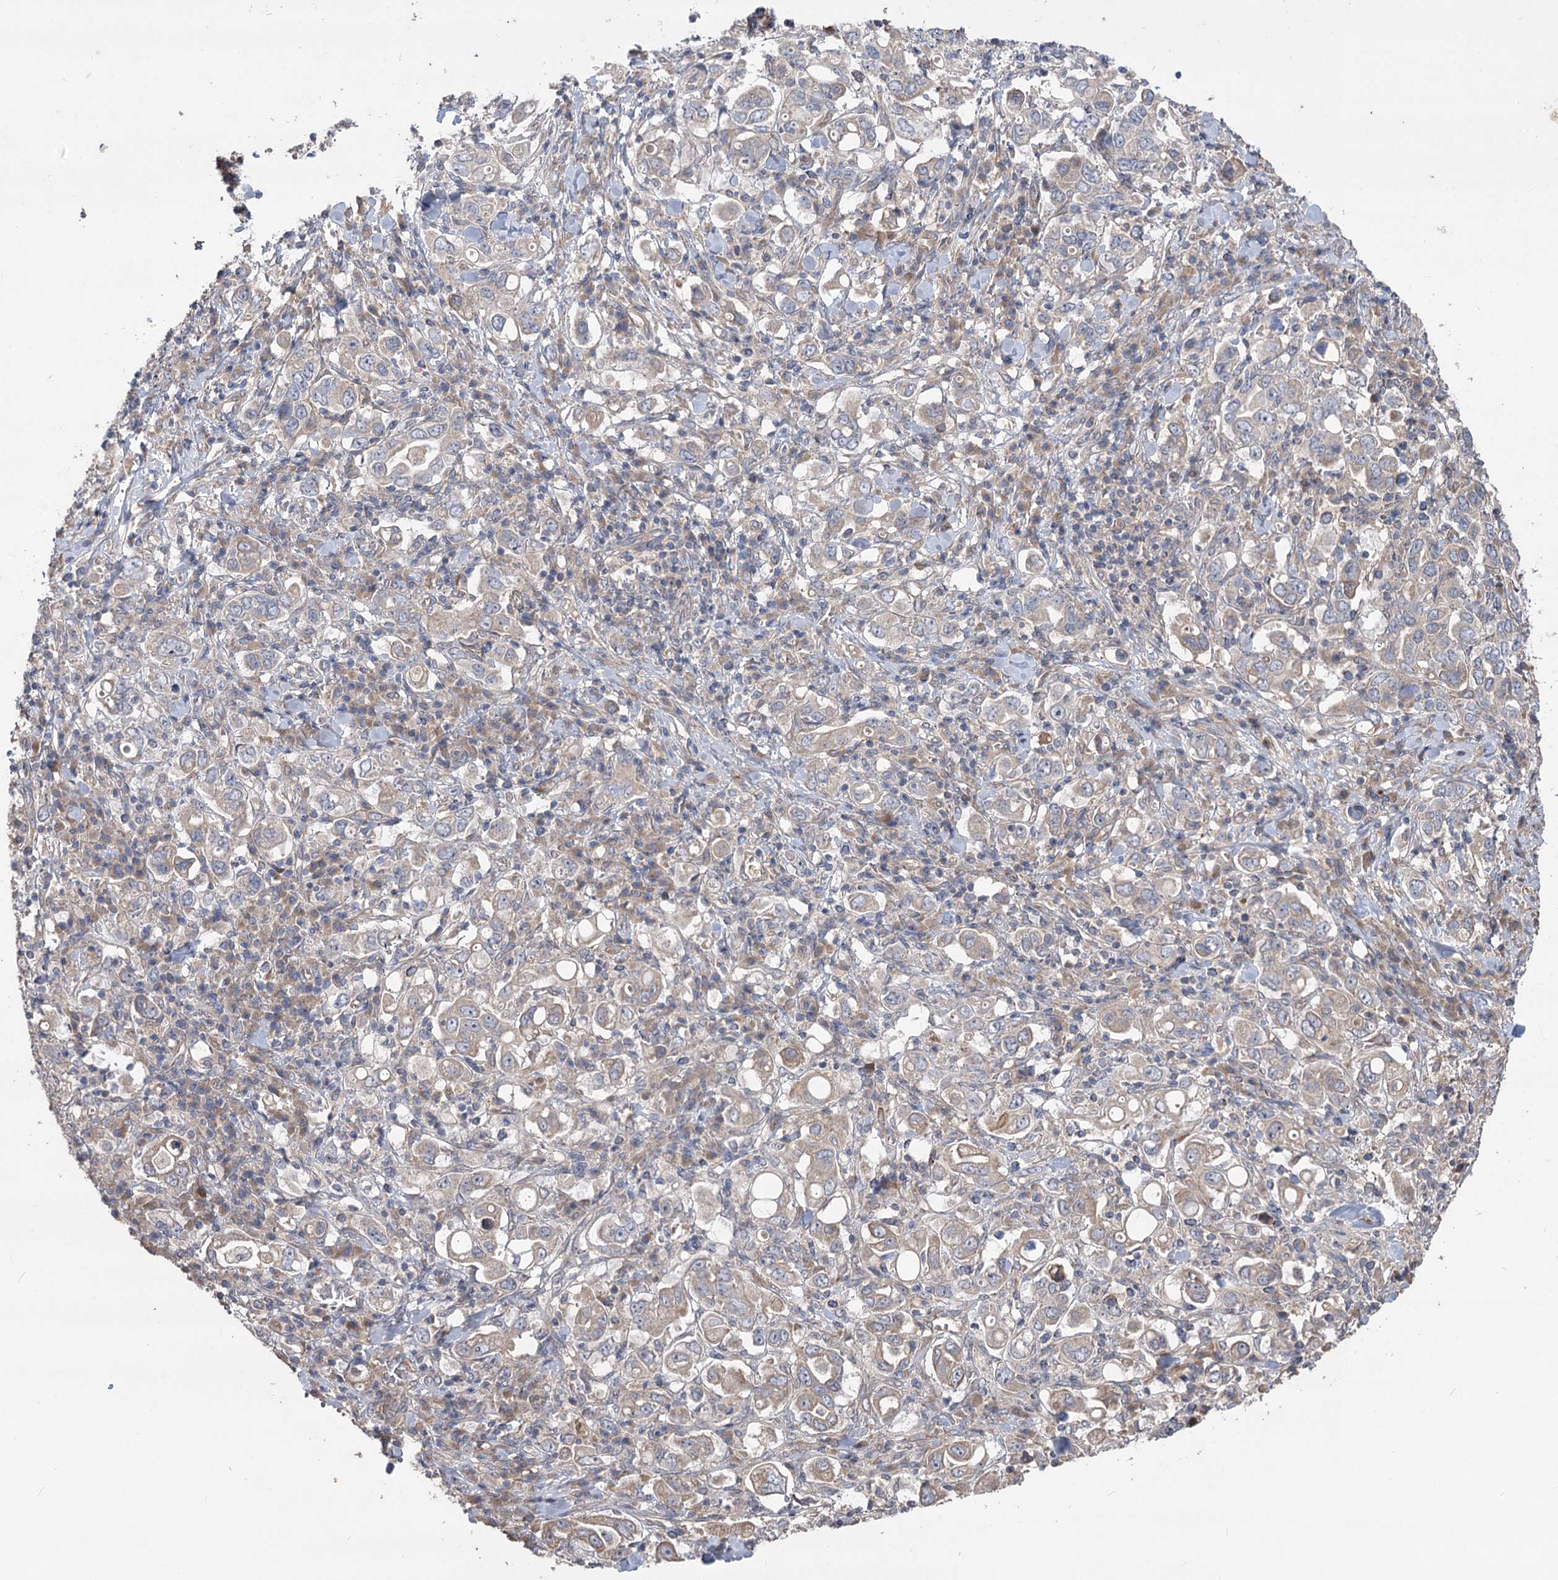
{"staining": {"intensity": "weak", "quantity": "25%-75%", "location": "cytoplasmic/membranous"}, "tissue": "stomach cancer", "cell_type": "Tumor cells", "image_type": "cancer", "snomed": [{"axis": "morphology", "description": "Adenocarcinoma, NOS"}, {"axis": "topography", "description": "Stomach, upper"}], "caption": "Stomach adenocarcinoma stained with a protein marker demonstrates weak staining in tumor cells.", "gene": "RIN2", "patient": {"sex": "male", "age": 62}}